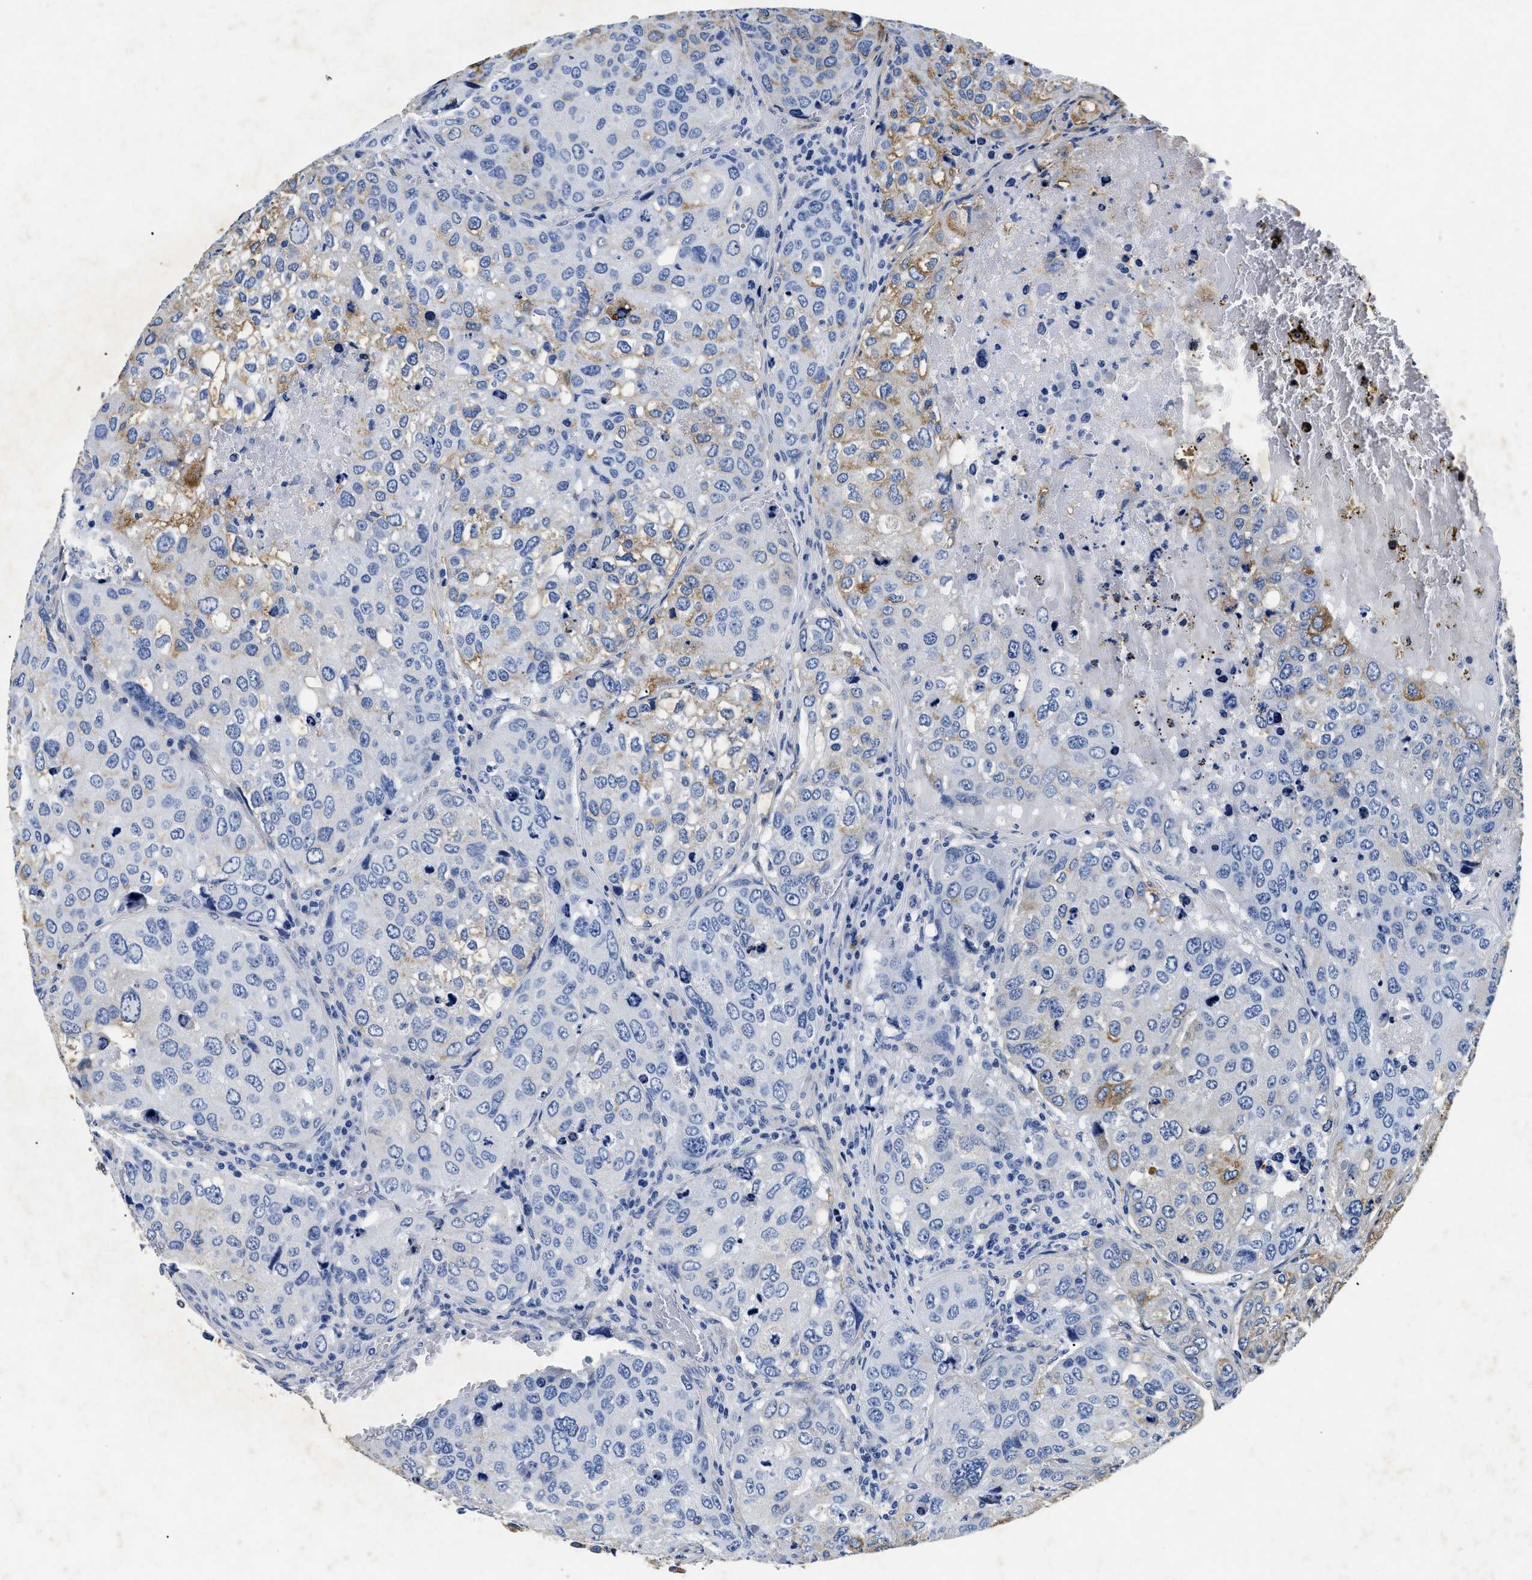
{"staining": {"intensity": "negative", "quantity": "none", "location": "none"}, "tissue": "urothelial cancer", "cell_type": "Tumor cells", "image_type": "cancer", "snomed": [{"axis": "morphology", "description": "Urothelial carcinoma, High grade"}, {"axis": "topography", "description": "Lymph node"}, {"axis": "topography", "description": "Urinary bladder"}], "caption": "This image is of urothelial cancer stained with IHC to label a protein in brown with the nuclei are counter-stained blue. There is no expression in tumor cells.", "gene": "LAMA3", "patient": {"sex": "male", "age": 51}}